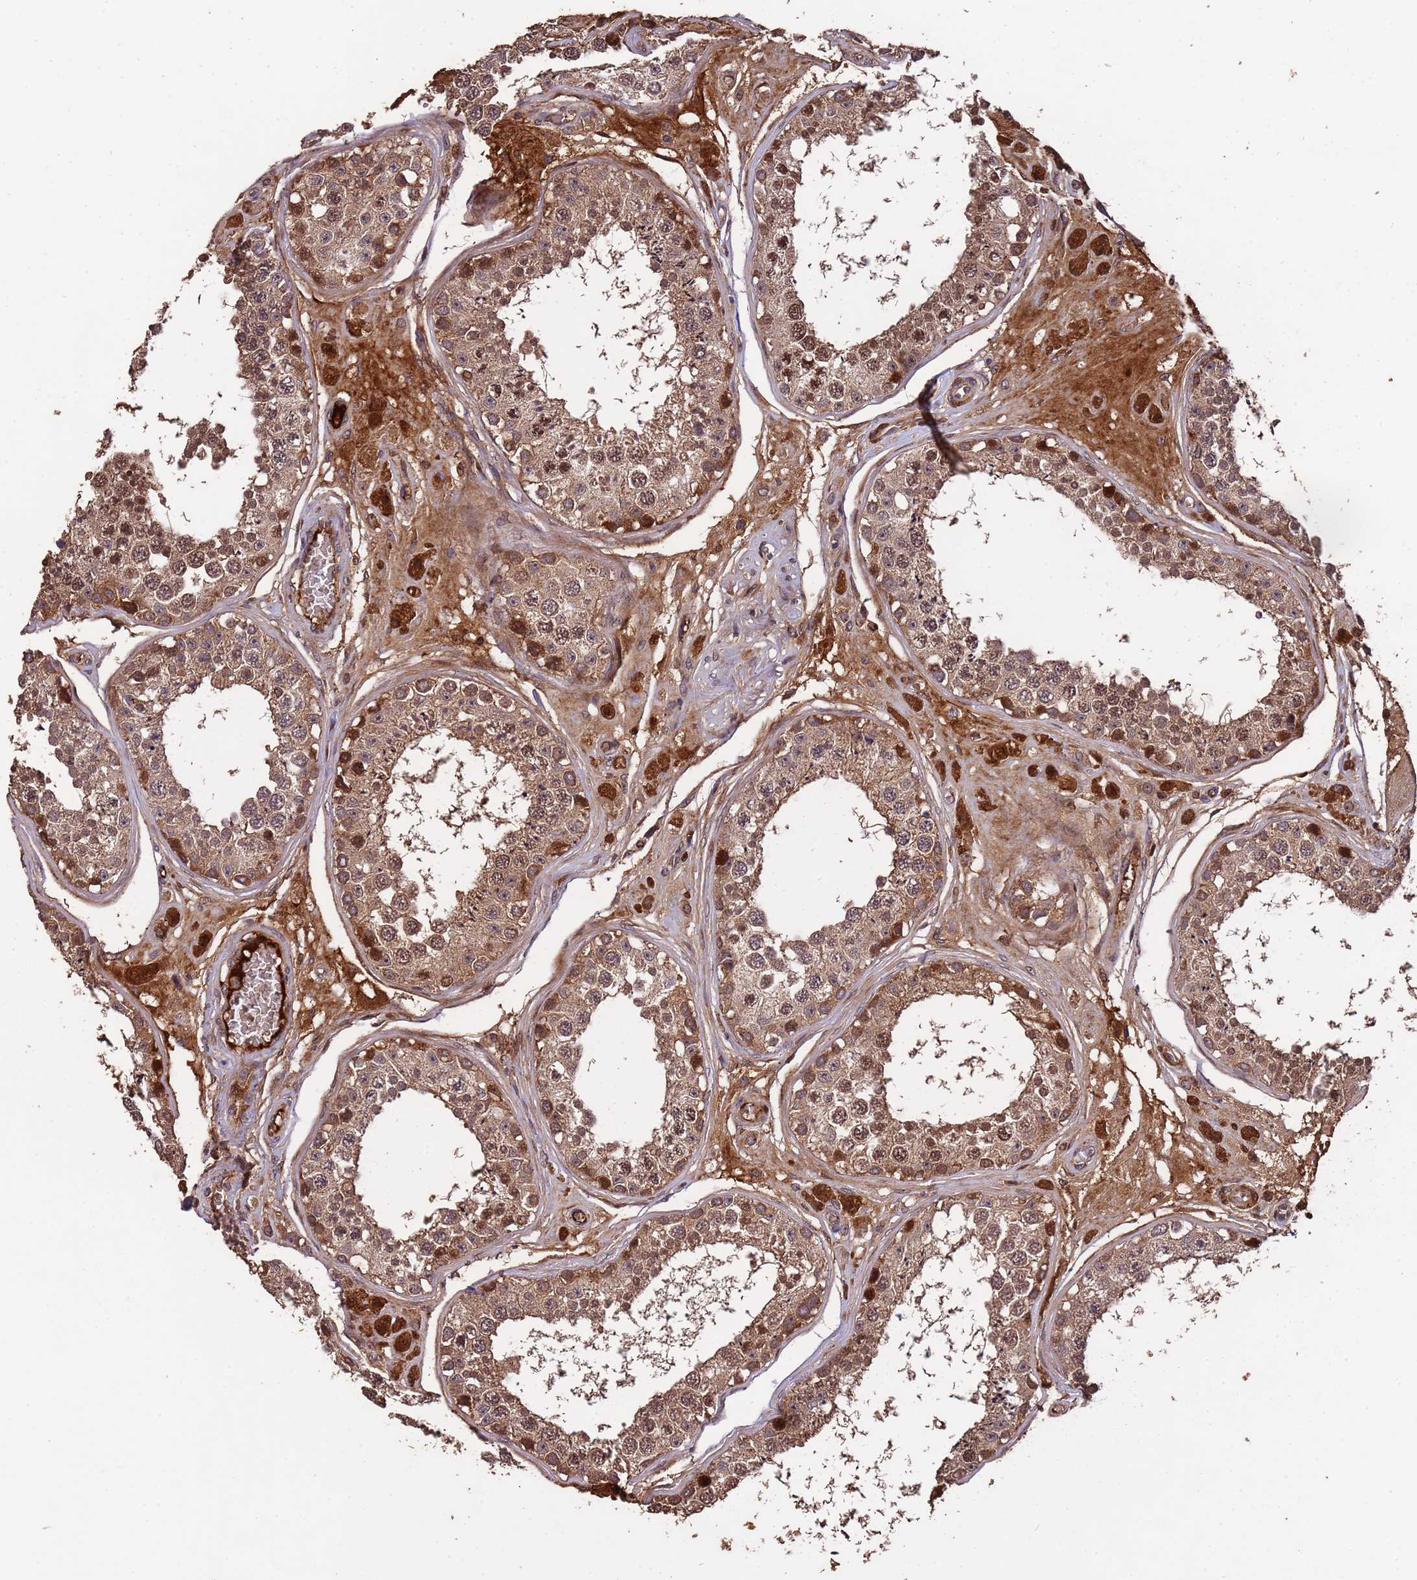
{"staining": {"intensity": "moderate", "quantity": ">75%", "location": "cytoplasmic/membranous,nuclear"}, "tissue": "testis", "cell_type": "Cells in seminiferous ducts", "image_type": "normal", "snomed": [{"axis": "morphology", "description": "Normal tissue, NOS"}, {"axis": "topography", "description": "Testis"}], "caption": "This image shows immunohistochemistry (IHC) staining of normal human testis, with medium moderate cytoplasmic/membranous,nuclear staining in approximately >75% of cells in seminiferous ducts.", "gene": "CCDC184", "patient": {"sex": "male", "age": 25}}